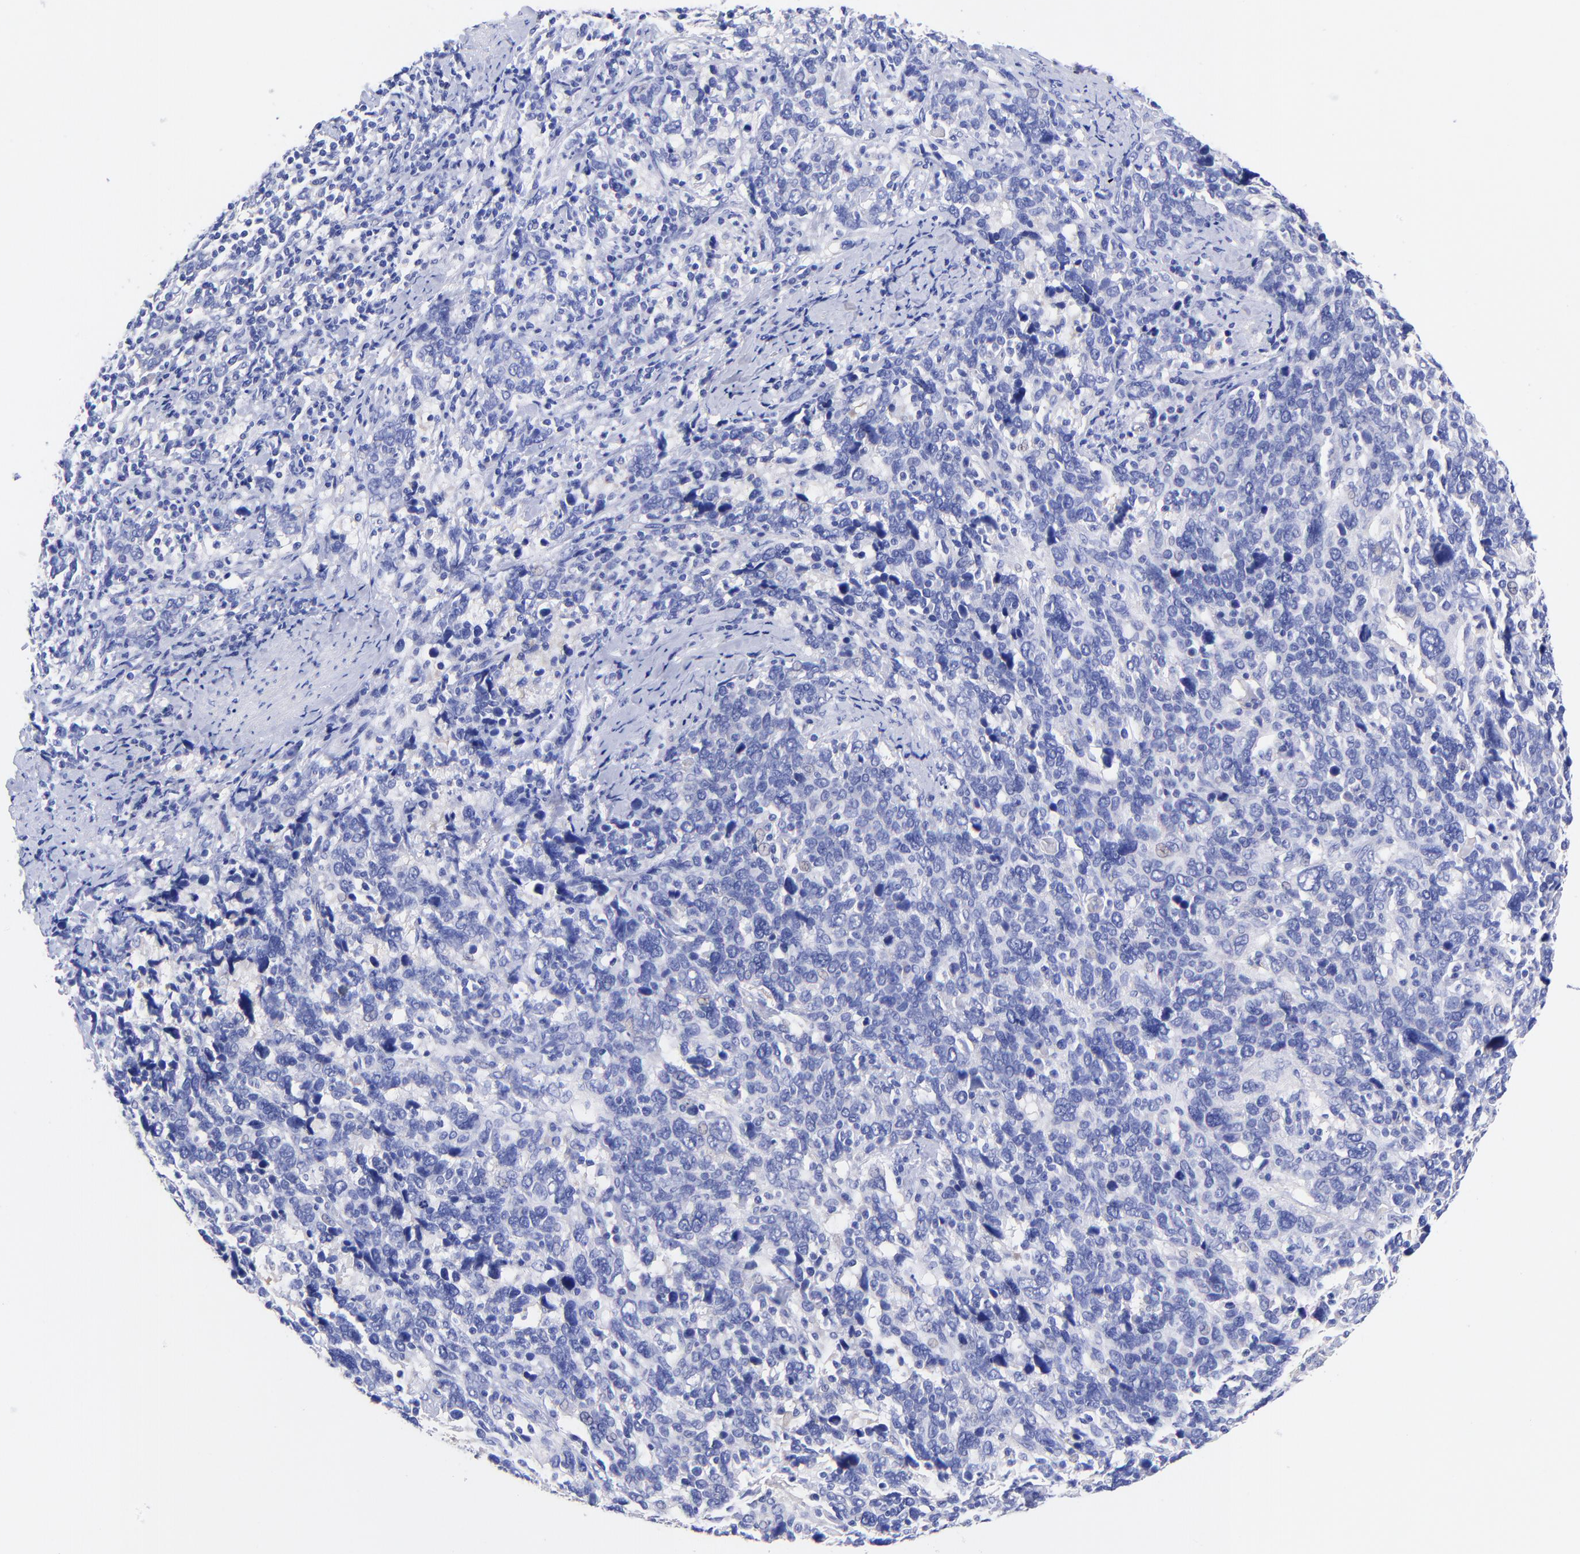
{"staining": {"intensity": "negative", "quantity": "none", "location": "none"}, "tissue": "cervical cancer", "cell_type": "Tumor cells", "image_type": "cancer", "snomed": [{"axis": "morphology", "description": "Squamous cell carcinoma, NOS"}, {"axis": "topography", "description": "Cervix"}], "caption": "Tumor cells are negative for protein expression in human cervical cancer (squamous cell carcinoma).", "gene": "GPHN", "patient": {"sex": "female", "age": 41}}